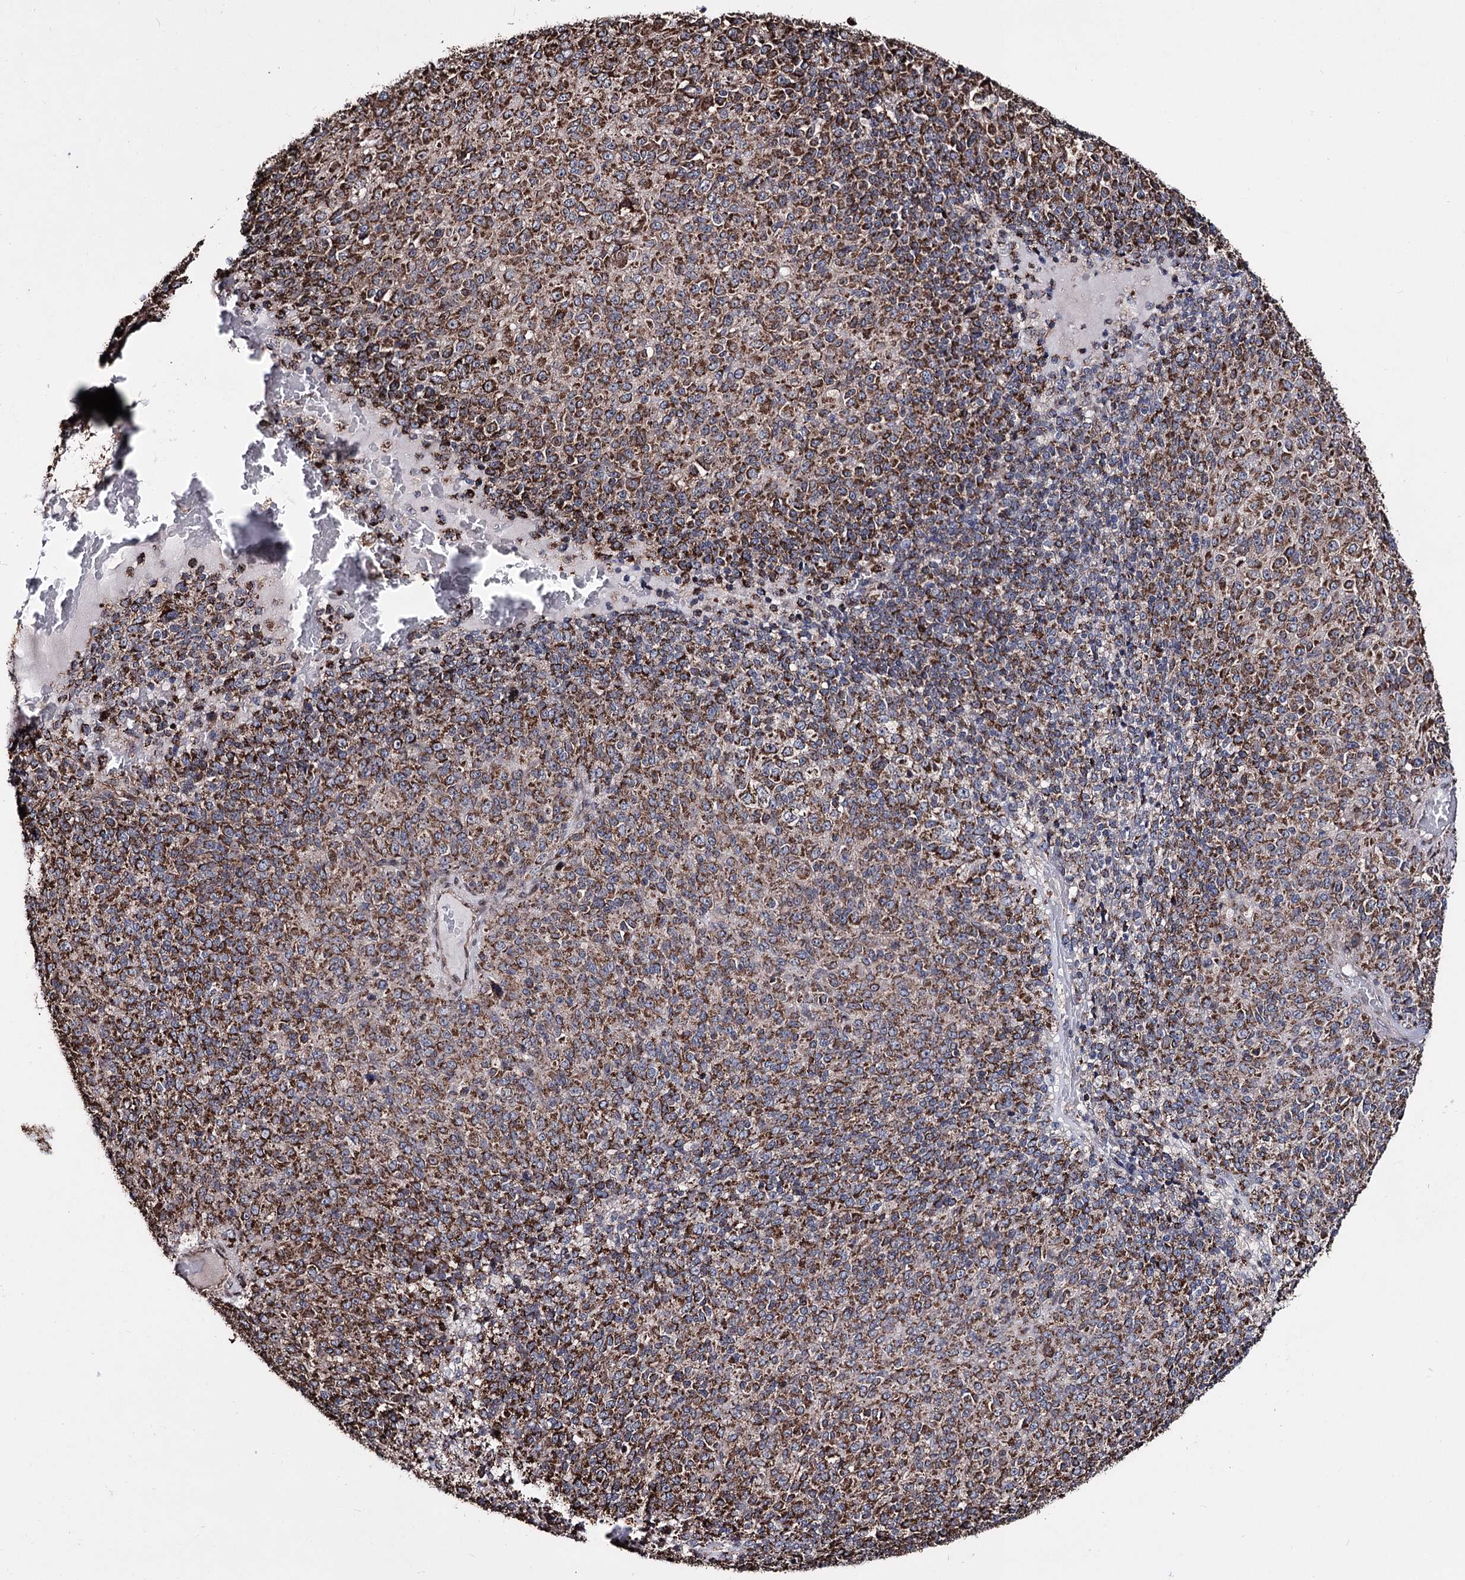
{"staining": {"intensity": "moderate", "quantity": ">75%", "location": "cytoplasmic/membranous"}, "tissue": "melanoma", "cell_type": "Tumor cells", "image_type": "cancer", "snomed": [{"axis": "morphology", "description": "Malignant melanoma, Metastatic site"}, {"axis": "topography", "description": "Brain"}], "caption": "An IHC photomicrograph of tumor tissue is shown. Protein staining in brown shows moderate cytoplasmic/membranous positivity in malignant melanoma (metastatic site) within tumor cells.", "gene": "CREB3L4", "patient": {"sex": "female", "age": 56}}